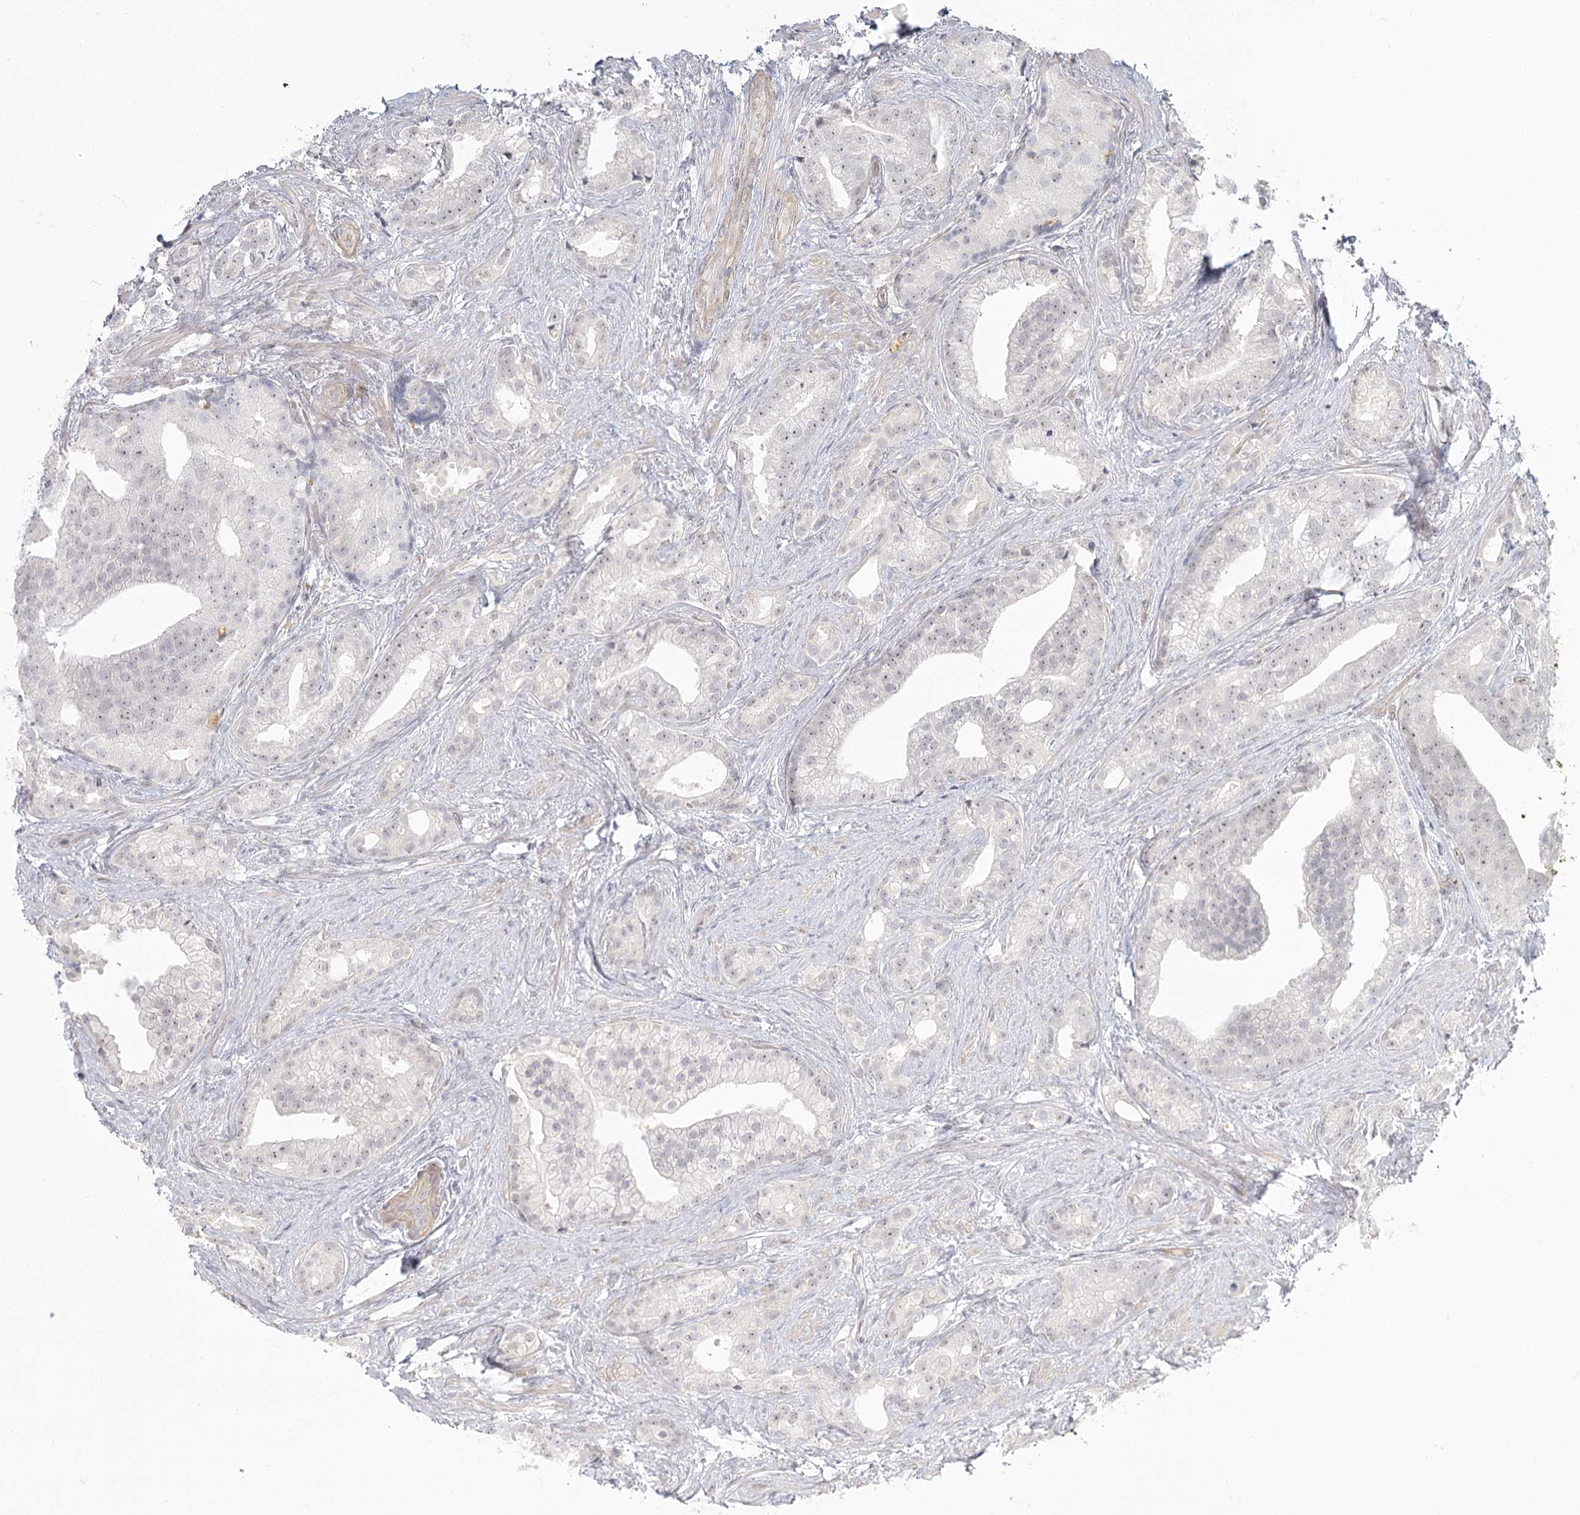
{"staining": {"intensity": "negative", "quantity": "none", "location": "none"}, "tissue": "prostate cancer", "cell_type": "Tumor cells", "image_type": "cancer", "snomed": [{"axis": "morphology", "description": "Adenocarcinoma, Low grade"}, {"axis": "topography", "description": "Prostate"}], "caption": "This micrograph is of prostate low-grade adenocarcinoma stained with immunohistochemistry (IHC) to label a protein in brown with the nuclei are counter-stained blue. There is no positivity in tumor cells. (DAB (3,3'-diaminobenzidine) immunohistochemistry (IHC) visualized using brightfield microscopy, high magnification).", "gene": "EXOSC7", "patient": {"sex": "male", "age": 71}}